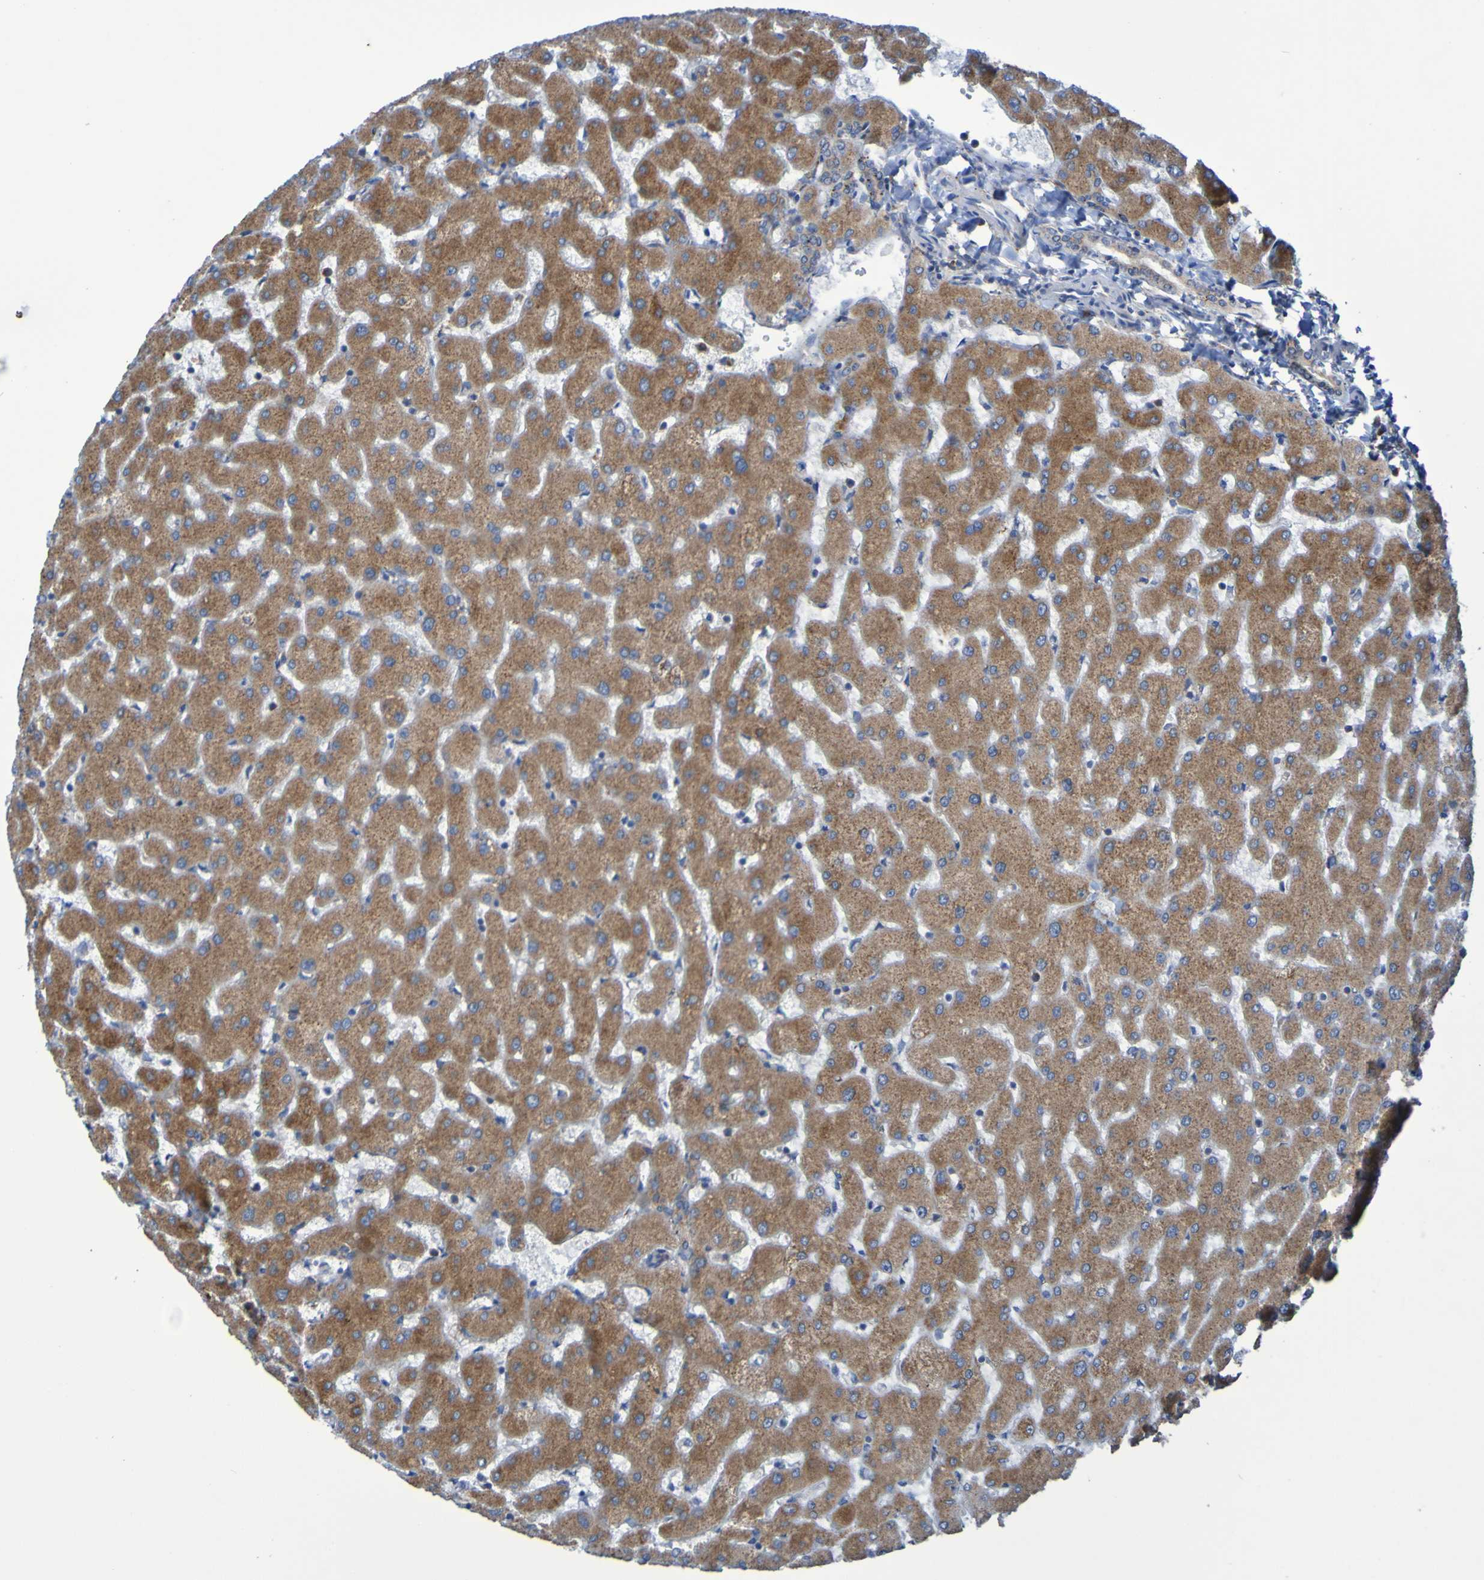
{"staining": {"intensity": "weak", "quantity": ">75%", "location": "cytoplasmic/membranous"}, "tissue": "liver", "cell_type": "Cholangiocytes", "image_type": "normal", "snomed": [{"axis": "morphology", "description": "Normal tissue, NOS"}, {"axis": "topography", "description": "Liver"}], "caption": "Weak cytoplasmic/membranous protein staining is appreciated in approximately >75% of cholangiocytes in liver. Immunohistochemistry stains the protein of interest in brown and the nuclei are stained blue.", "gene": "FKBP3", "patient": {"sex": "female", "age": 63}}